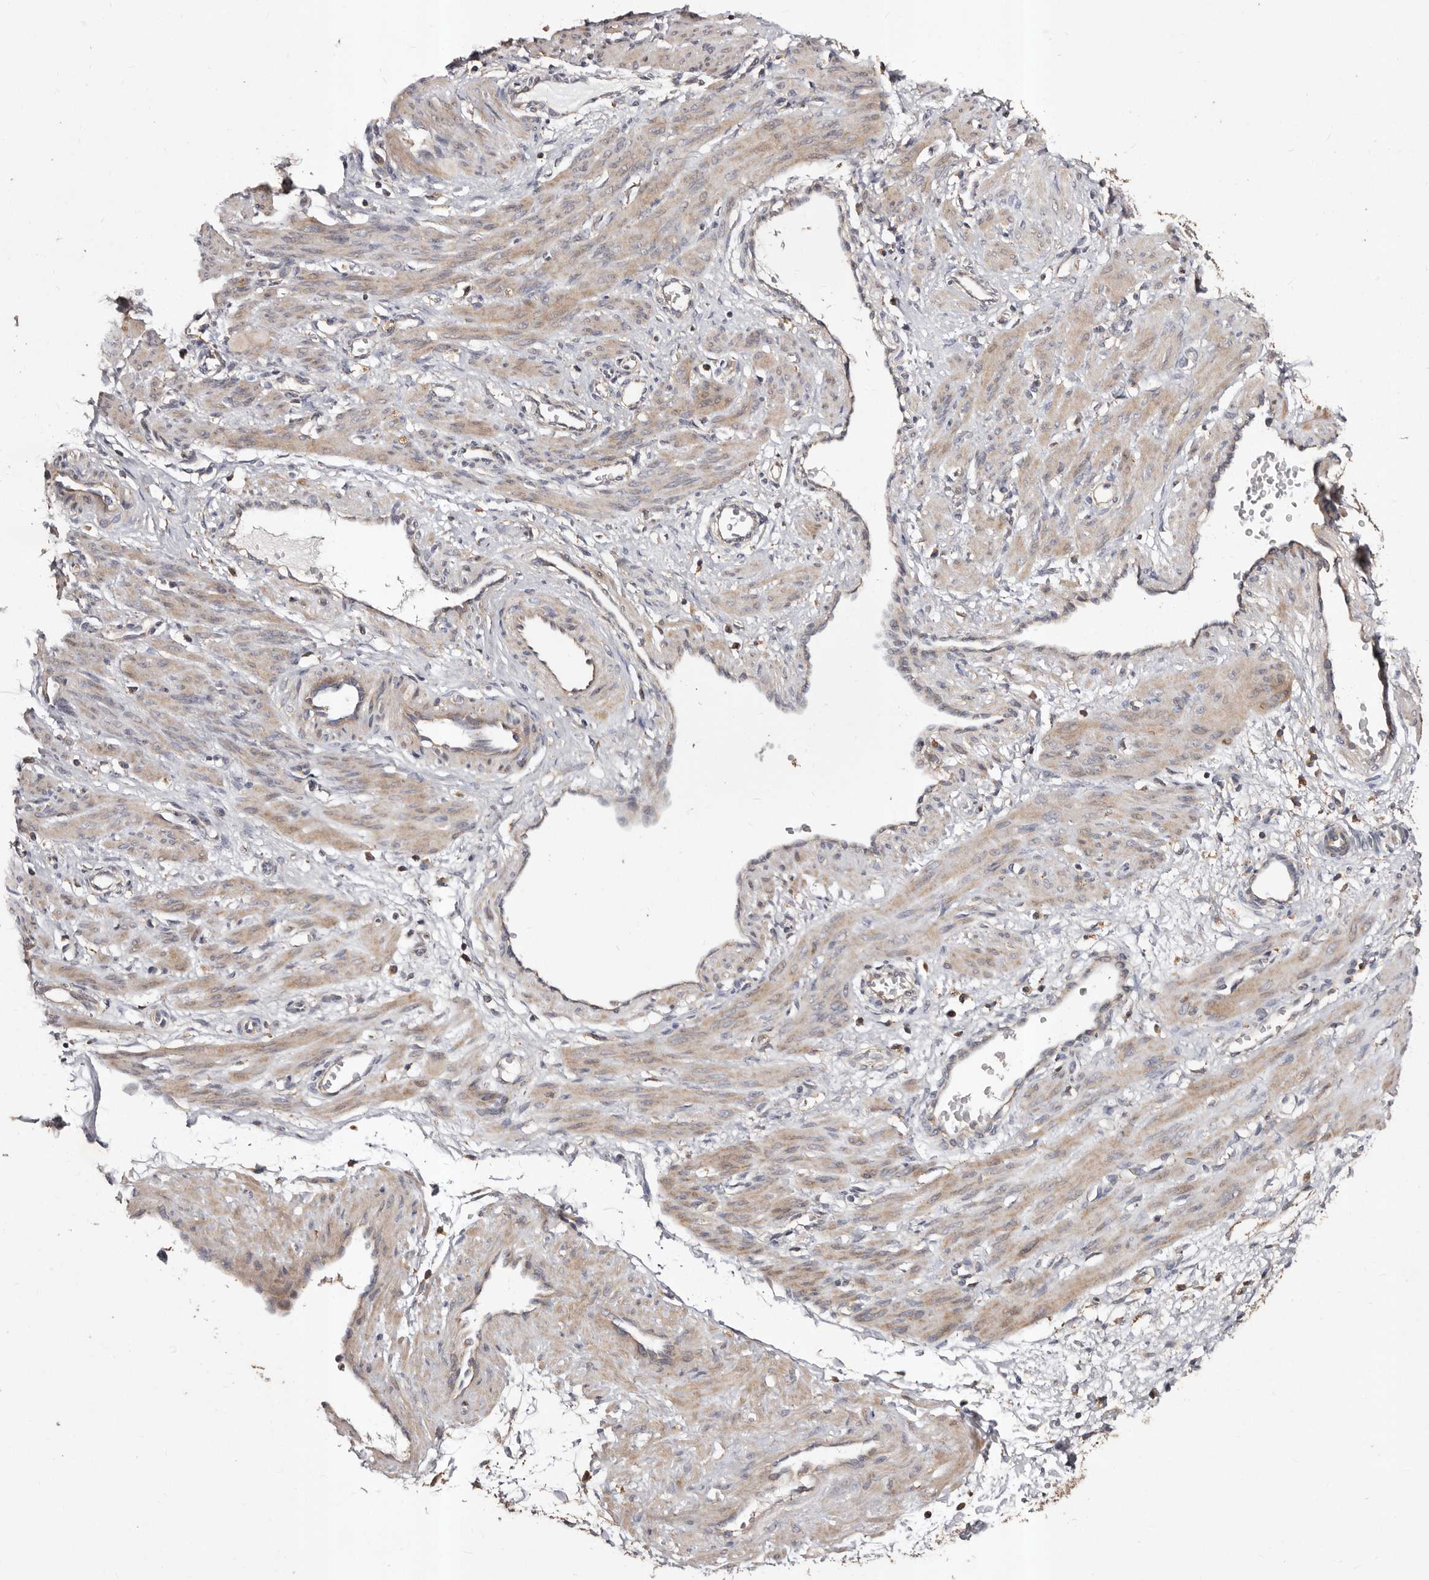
{"staining": {"intensity": "weak", "quantity": "25%-75%", "location": "cytoplasmic/membranous"}, "tissue": "smooth muscle", "cell_type": "Smooth muscle cells", "image_type": "normal", "snomed": [{"axis": "morphology", "description": "Normal tissue, NOS"}, {"axis": "topography", "description": "Endometrium"}], "caption": "The immunohistochemical stain shows weak cytoplasmic/membranous staining in smooth muscle cells of normal smooth muscle. Using DAB (brown) and hematoxylin (blue) stains, captured at high magnification using brightfield microscopy.", "gene": "STEAP2", "patient": {"sex": "female", "age": 33}}